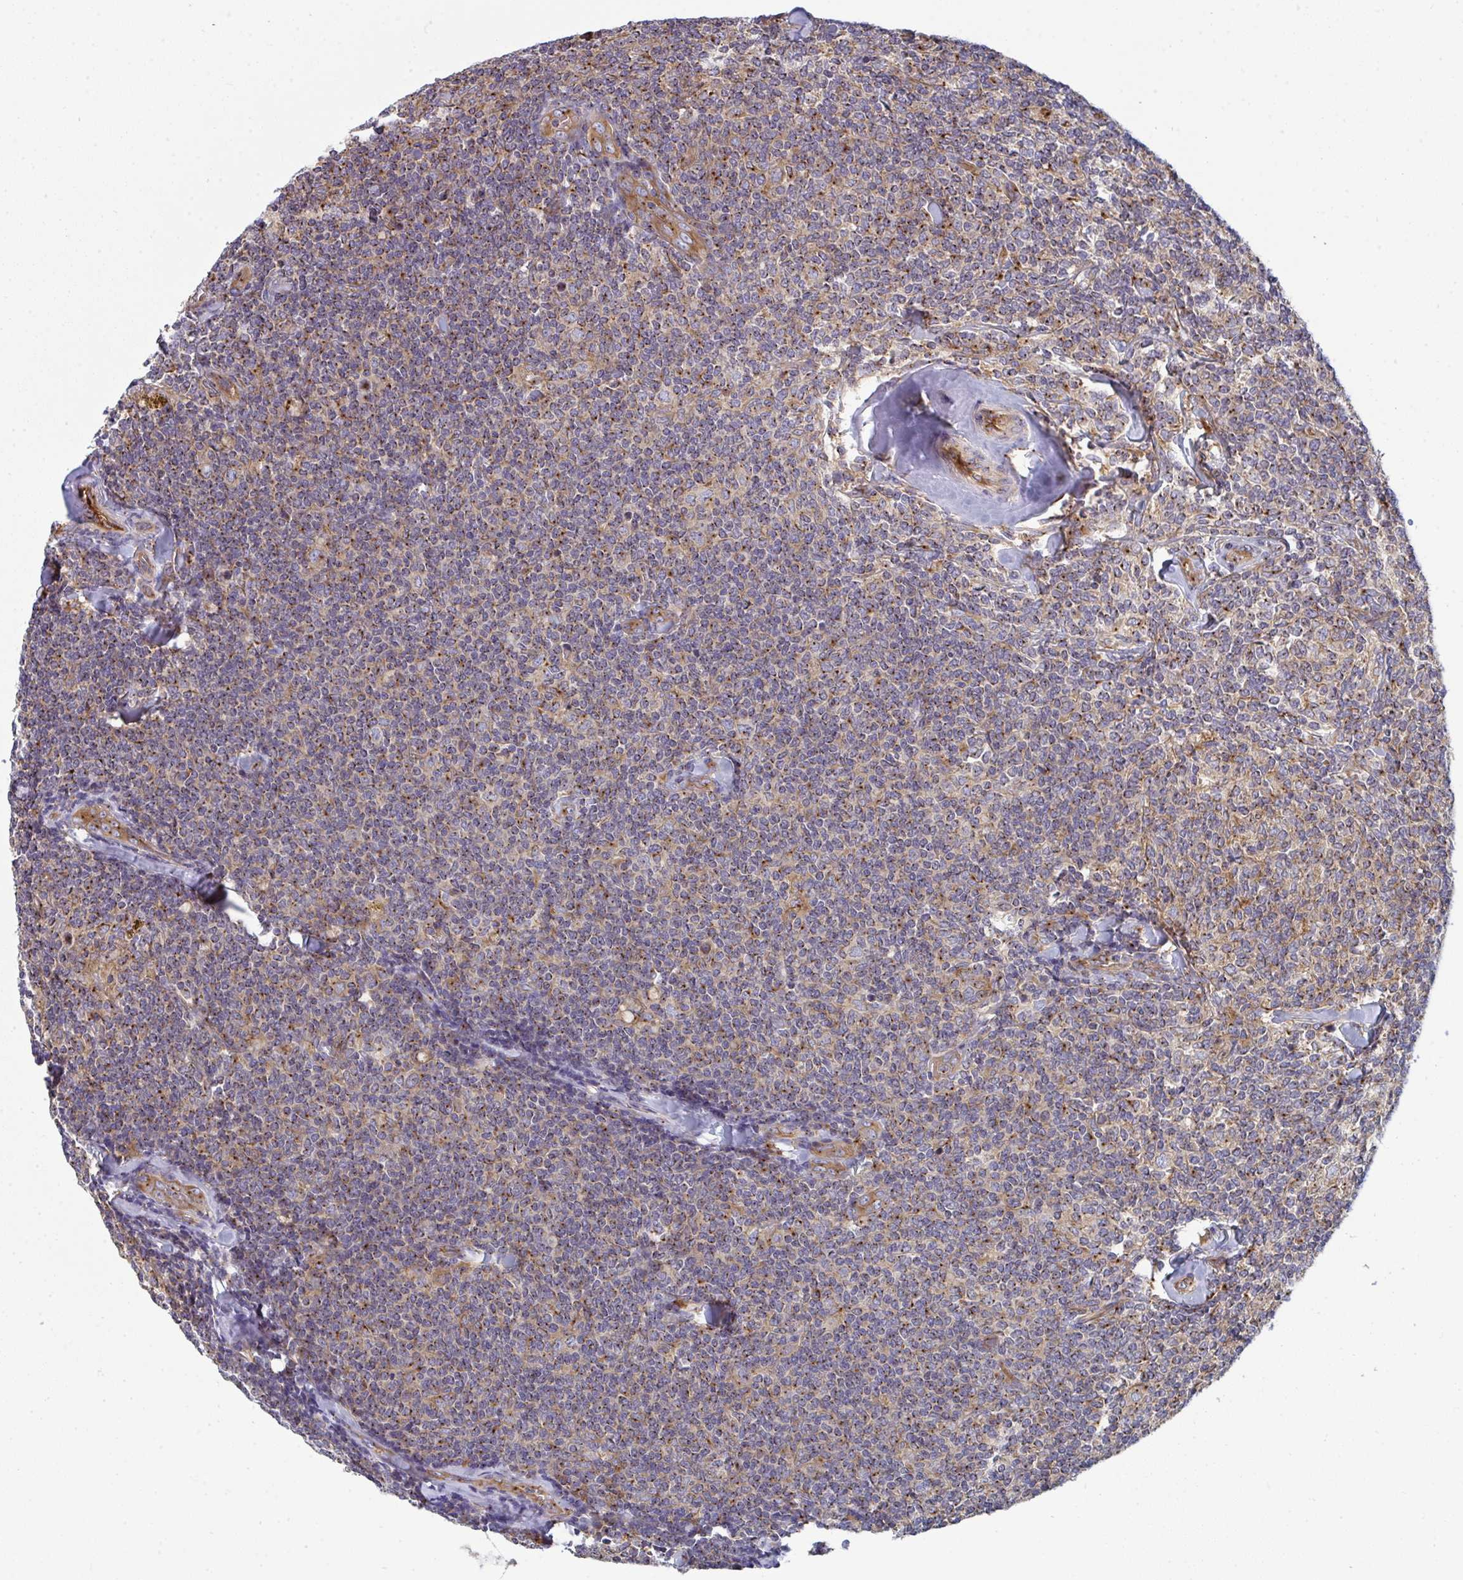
{"staining": {"intensity": "moderate", "quantity": "25%-75%", "location": "cytoplasmic/membranous"}, "tissue": "lymphoma", "cell_type": "Tumor cells", "image_type": "cancer", "snomed": [{"axis": "morphology", "description": "Malignant lymphoma, non-Hodgkin's type, Low grade"}, {"axis": "topography", "description": "Lymph node"}], "caption": "Low-grade malignant lymphoma, non-Hodgkin's type stained for a protein (brown) displays moderate cytoplasmic/membranous positive staining in approximately 25%-75% of tumor cells.", "gene": "DYNC1I2", "patient": {"sex": "female", "age": 56}}